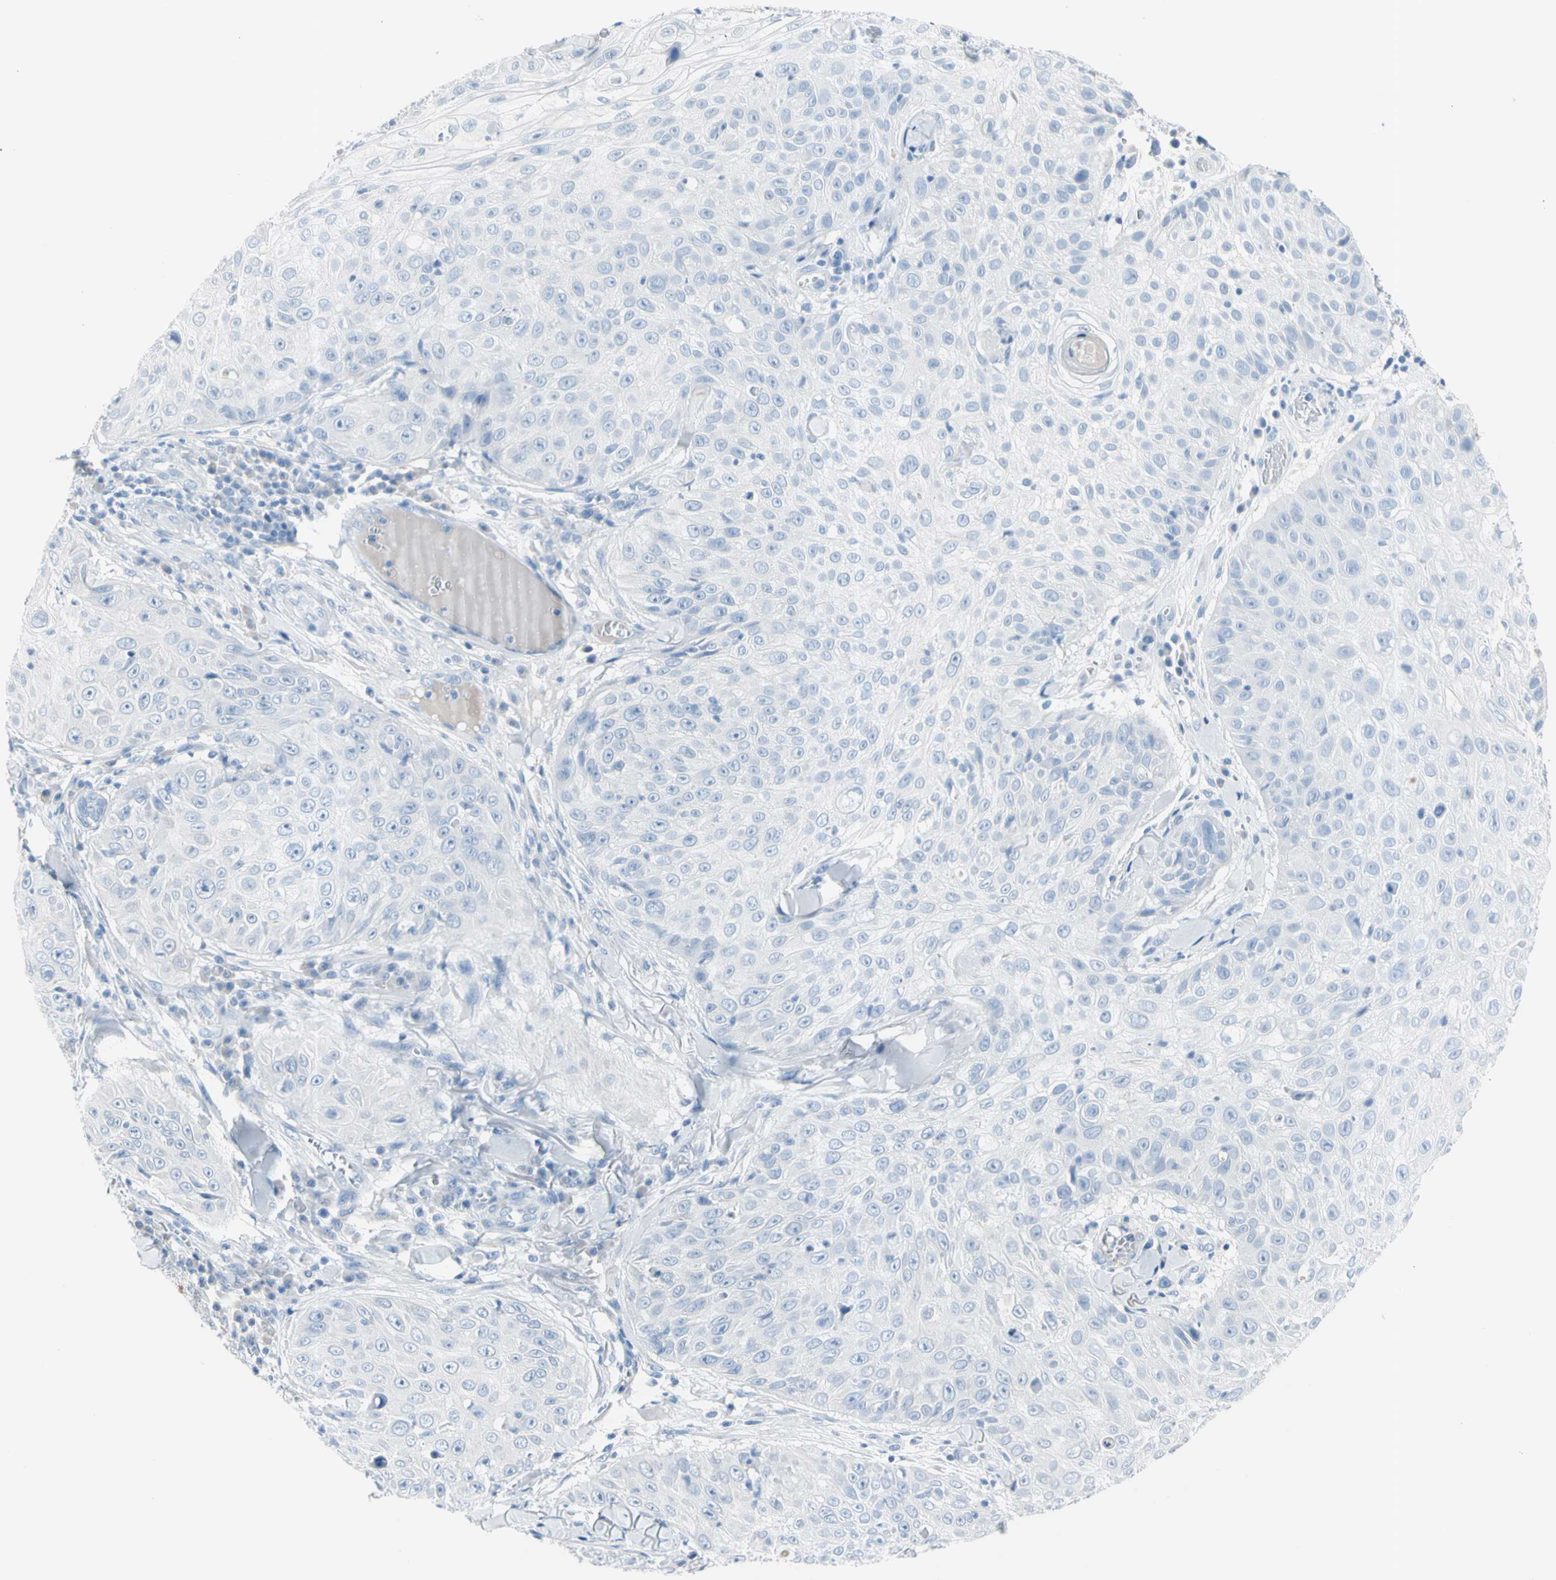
{"staining": {"intensity": "negative", "quantity": "none", "location": "none"}, "tissue": "skin cancer", "cell_type": "Tumor cells", "image_type": "cancer", "snomed": [{"axis": "morphology", "description": "Squamous cell carcinoma, NOS"}, {"axis": "topography", "description": "Skin"}], "caption": "Photomicrograph shows no significant protein staining in tumor cells of skin squamous cell carcinoma.", "gene": "TPO", "patient": {"sex": "male", "age": 86}}